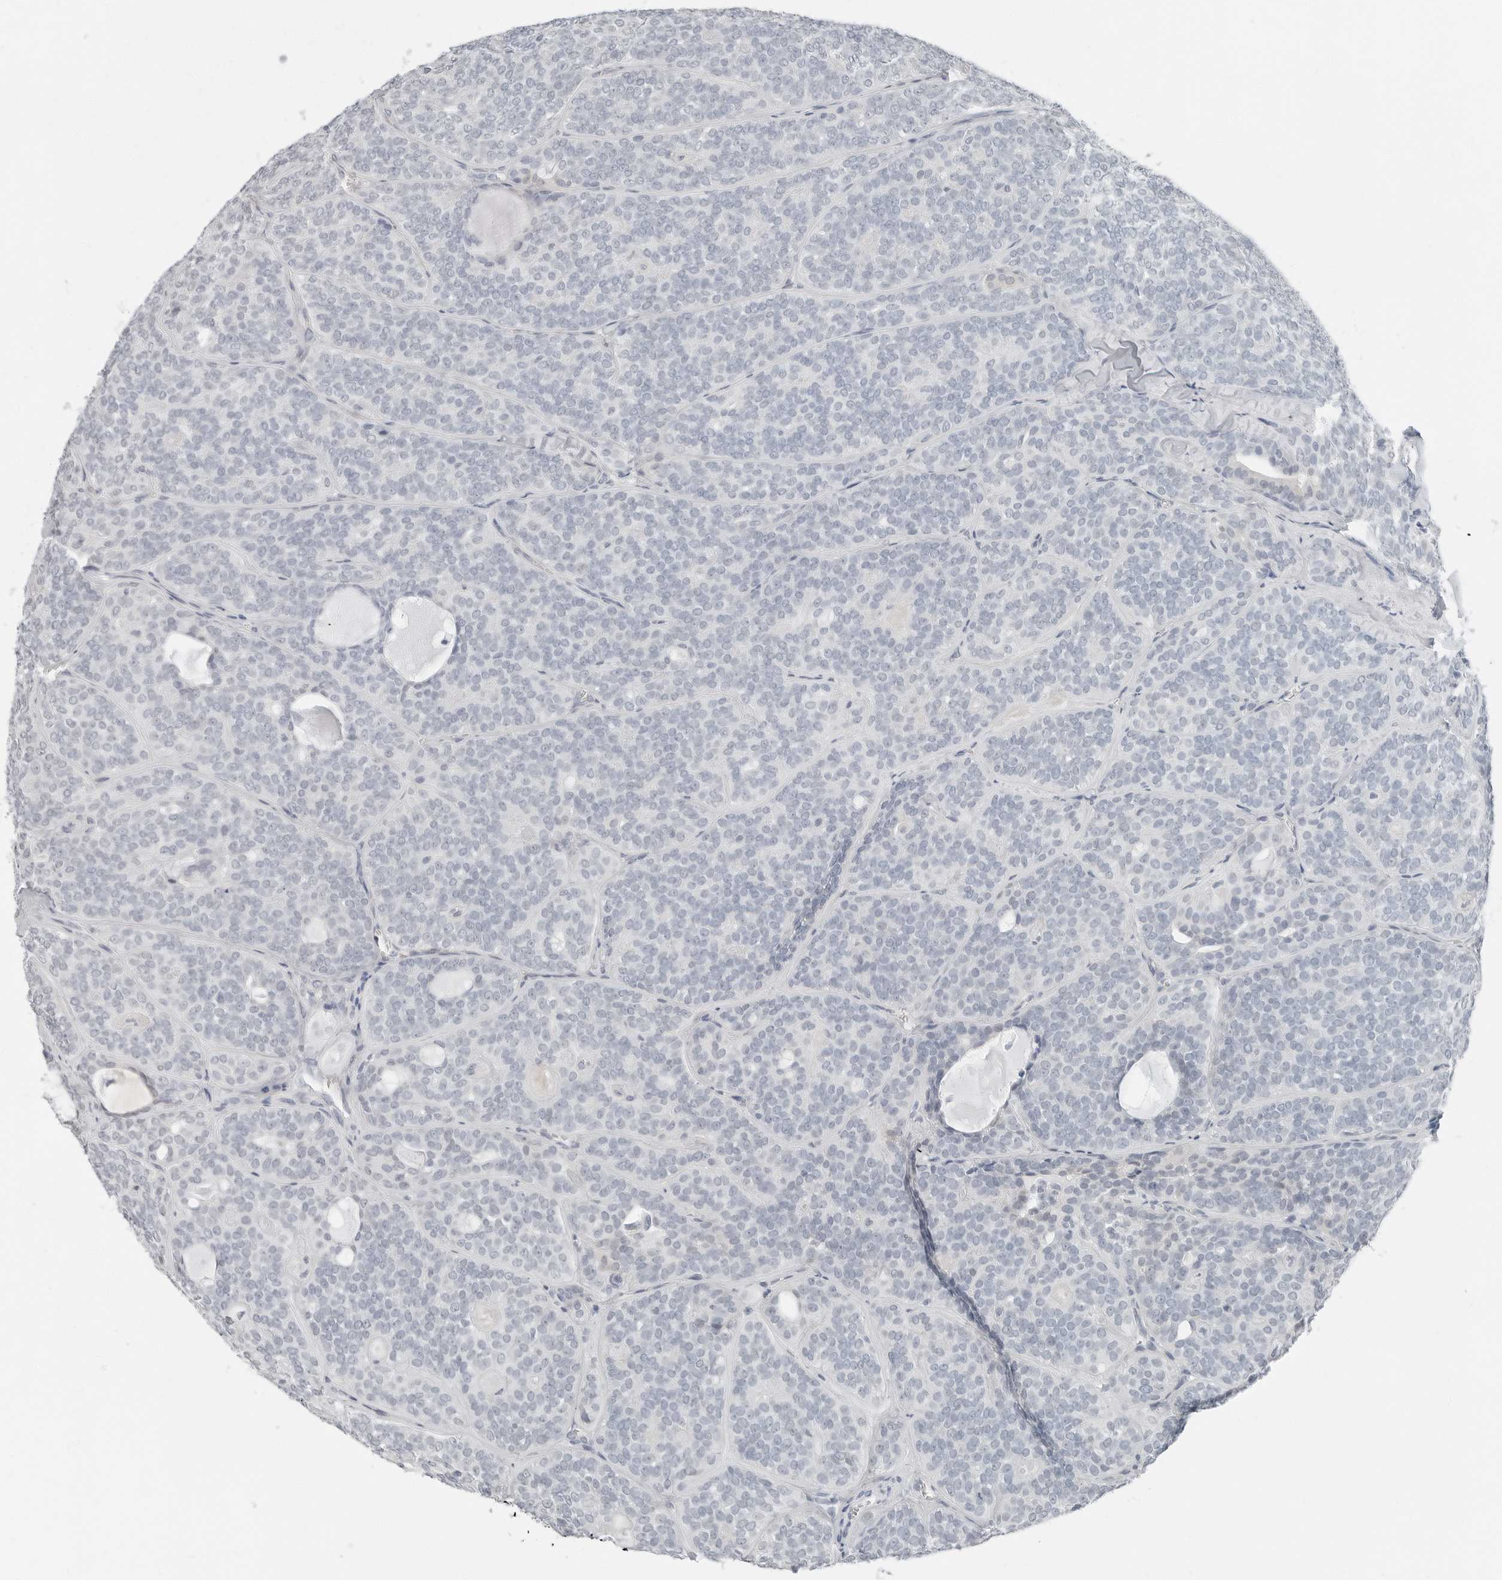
{"staining": {"intensity": "negative", "quantity": "none", "location": "none"}, "tissue": "head and neck cancer", "cell_type": "Tumor cells", "image_type": "cancer", "snomed": [{"axis": "morphology", "description": "Adenocarcinoma, NOS"}, {"axis": "topography", "description": "Head-Neck"}], "caption": "DAB immunohistochemical staining of adenocarcinoma (head and neck) shows no significant staining in tumor cells.", "gene": "XIRP1", "patient": {"sex": "male", "age": 66}}